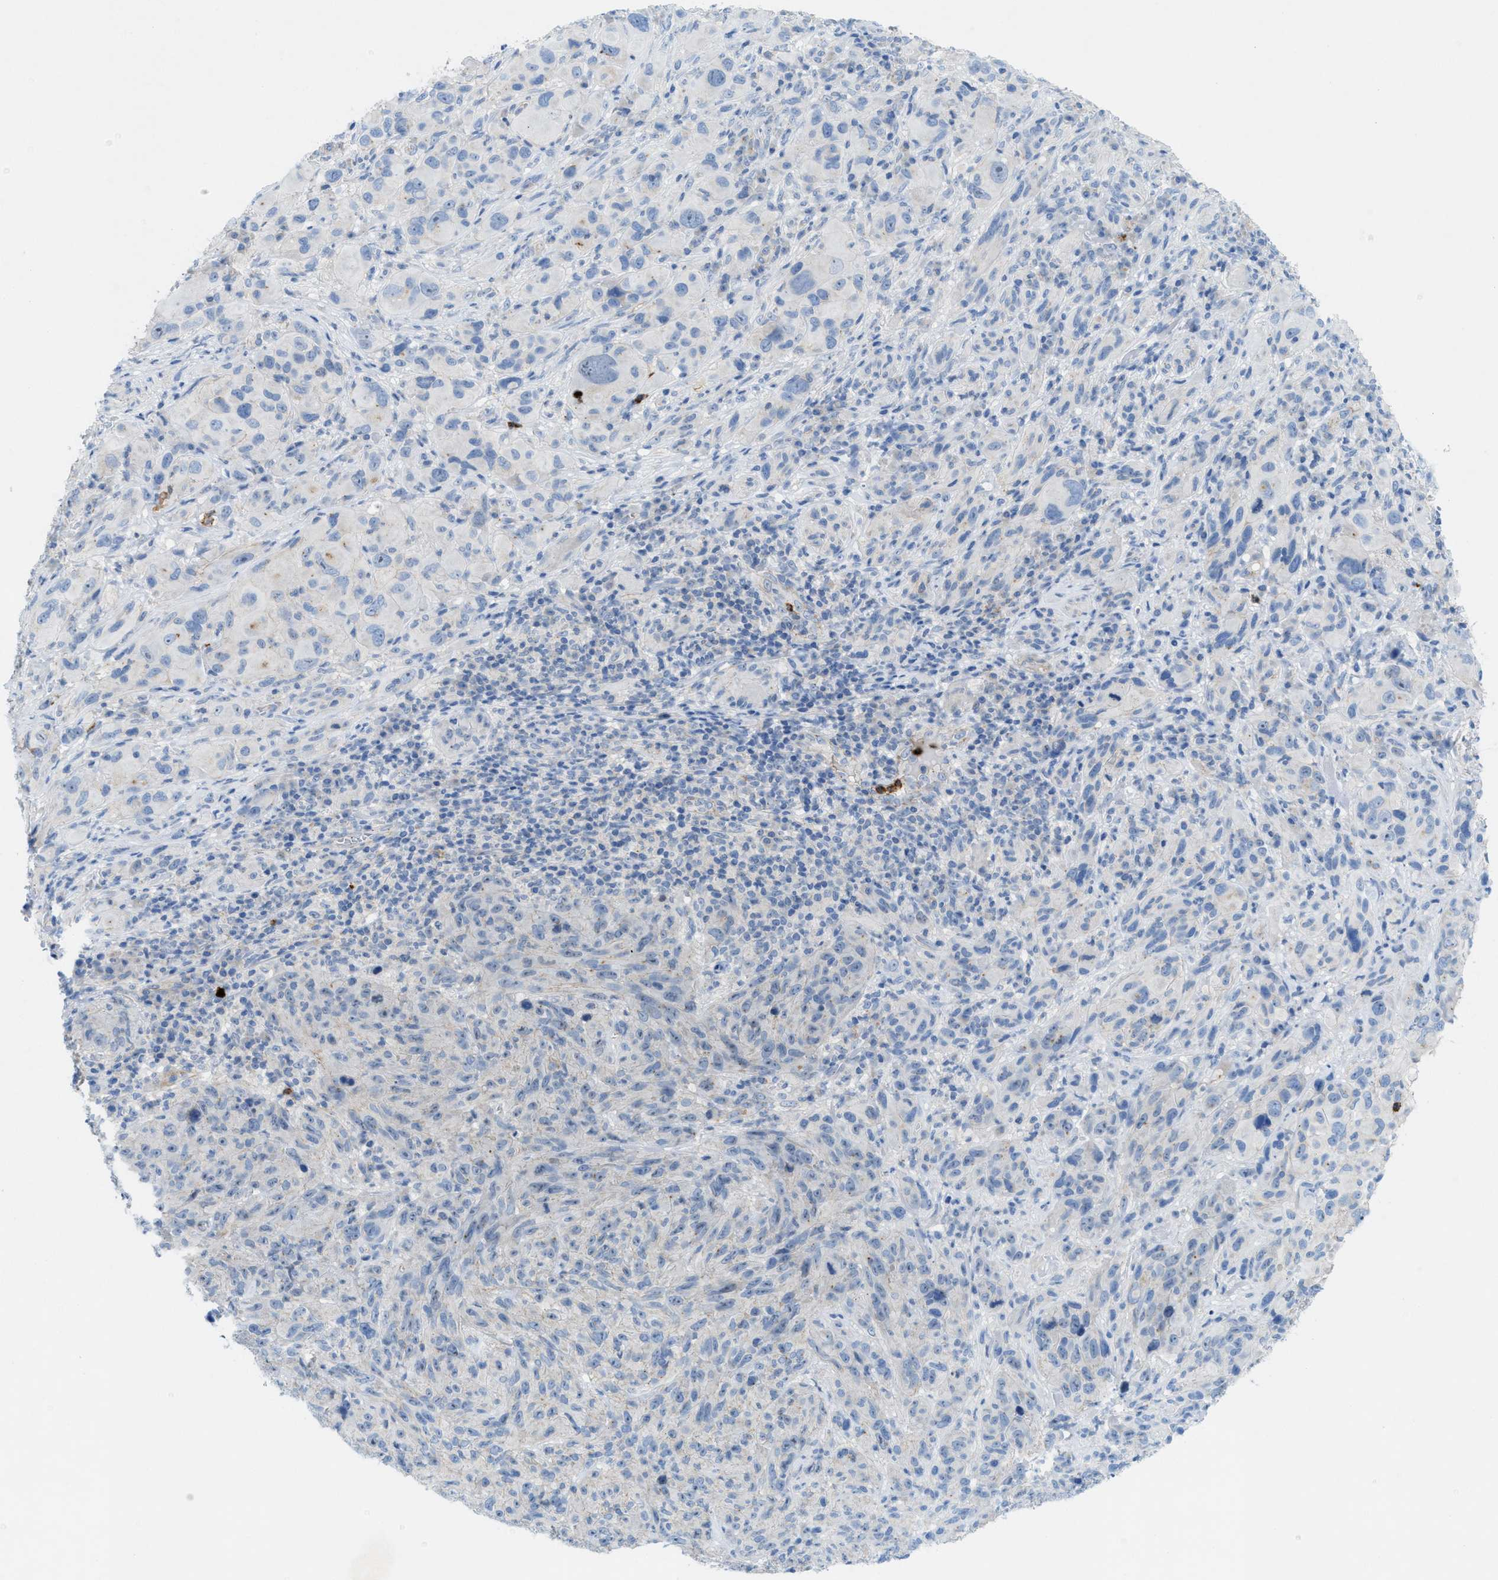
{"staining": {"intensity": "negative", "quantity": "none", "location": "none"}, "tissue": "melanoma", "cell_type": "Tumor cells", "image_type": "cancer", "snomed": [{"axis": "morphology", "description": "Malignant melanoma, NOS"}, {"axis": "topography", "description": "Skin of head"}], "caption": "IHC of human malignant melanoma shows no expression in tumor cells.", "gene": "CMTM1", "patient": {"sex": "male", "age": 96}}